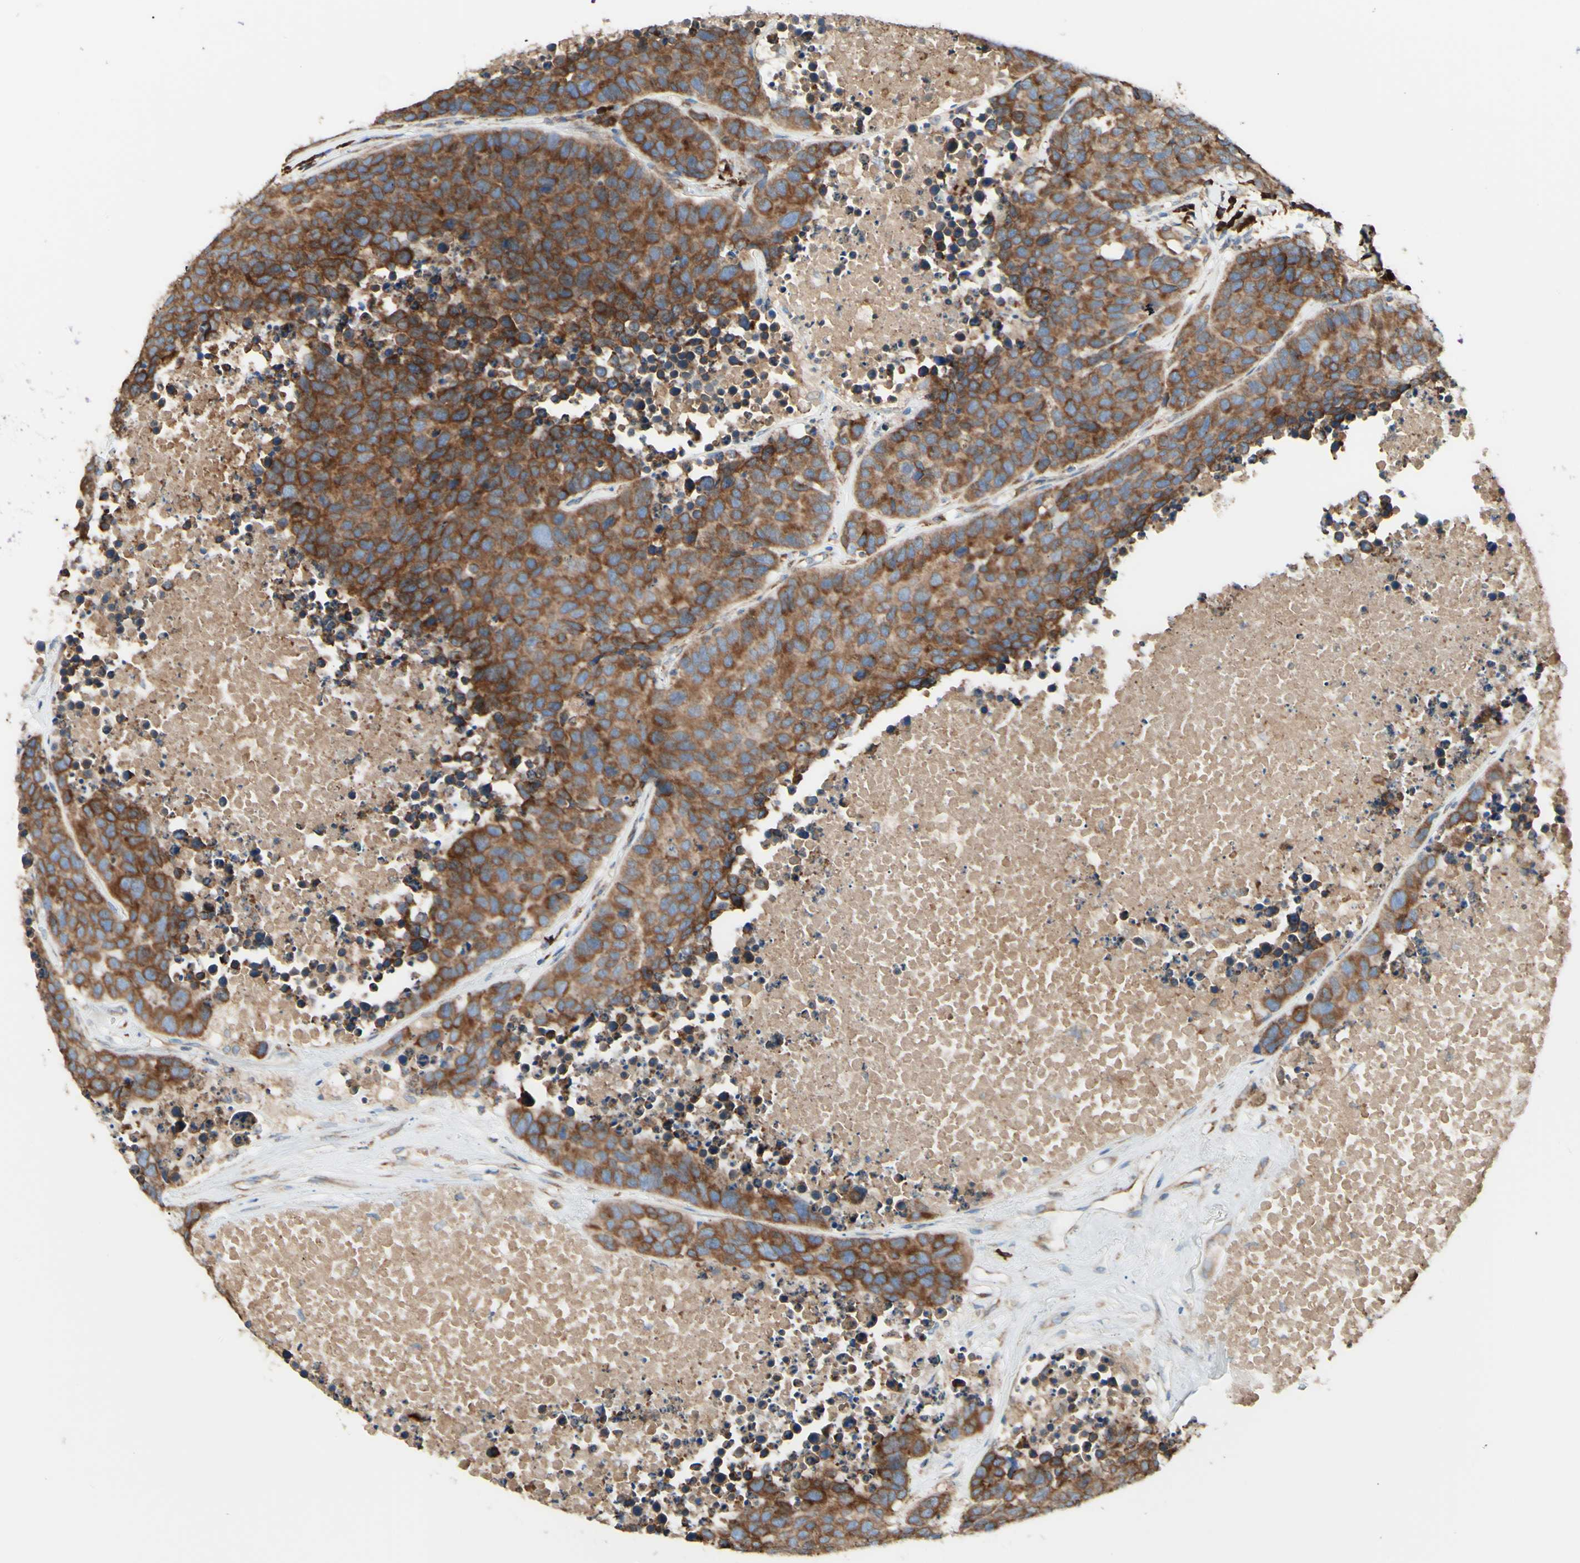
{"staining": {"intensity": "strong", "quantity": ">75%", "location": "cytoplasmic/membranous"}, "tissue": "carcinoid", "cell_type": "Tumor cells", "image_type": "cancer", "snomed": [{"axis": "morphology", "description": "Carcinoid, malignant, NOS"}, {"axis": "topography", "description": "Lung"}], "caption": "Human carcinoid stained with a protein marker reveals strong staining in tumor cells.", "gene": "DNAJB11", "patient": {"sex": "male", "age": 60}}